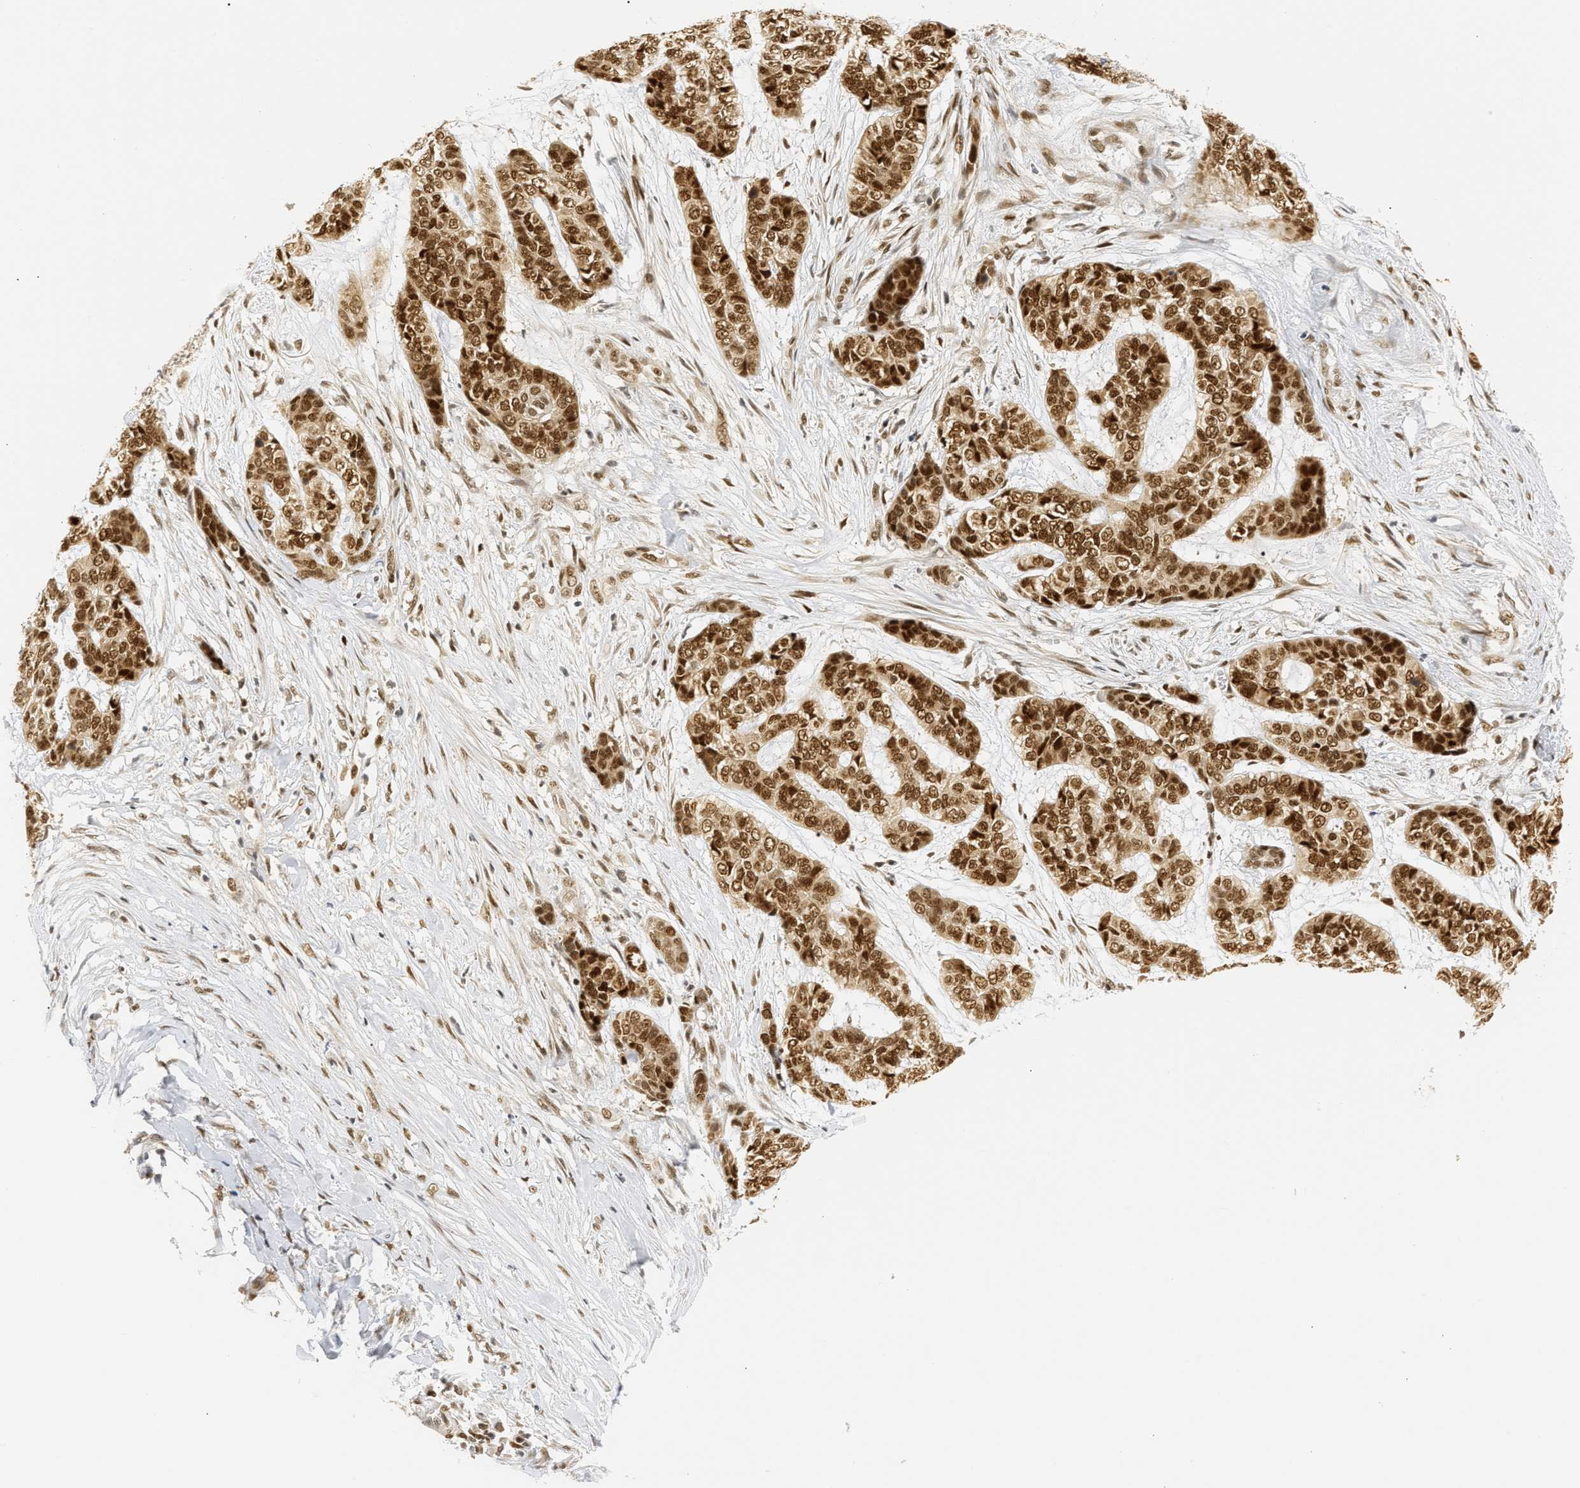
{"staining": {"intensity": "strong", "quantity": ">75%", "location": "nuclear"}, "tissue": "skin cancer", "cell_type": "Tumor cells", "image_type": "cancer", "snomed": [{"axis": "morphology", "description": "Basal cell carcinoma"}, {"axis": "topography", "description": "Skin"}], "caption": "Skin cancer (basal cell carcinoma) stained with DAB (3,3'-diaminobenzidine) IHC reveals high levels of strong nuclear expression in about >75% of tumor cells.", "gene": "SSBP2", "patient": {"sex": "female", "age": 64}}